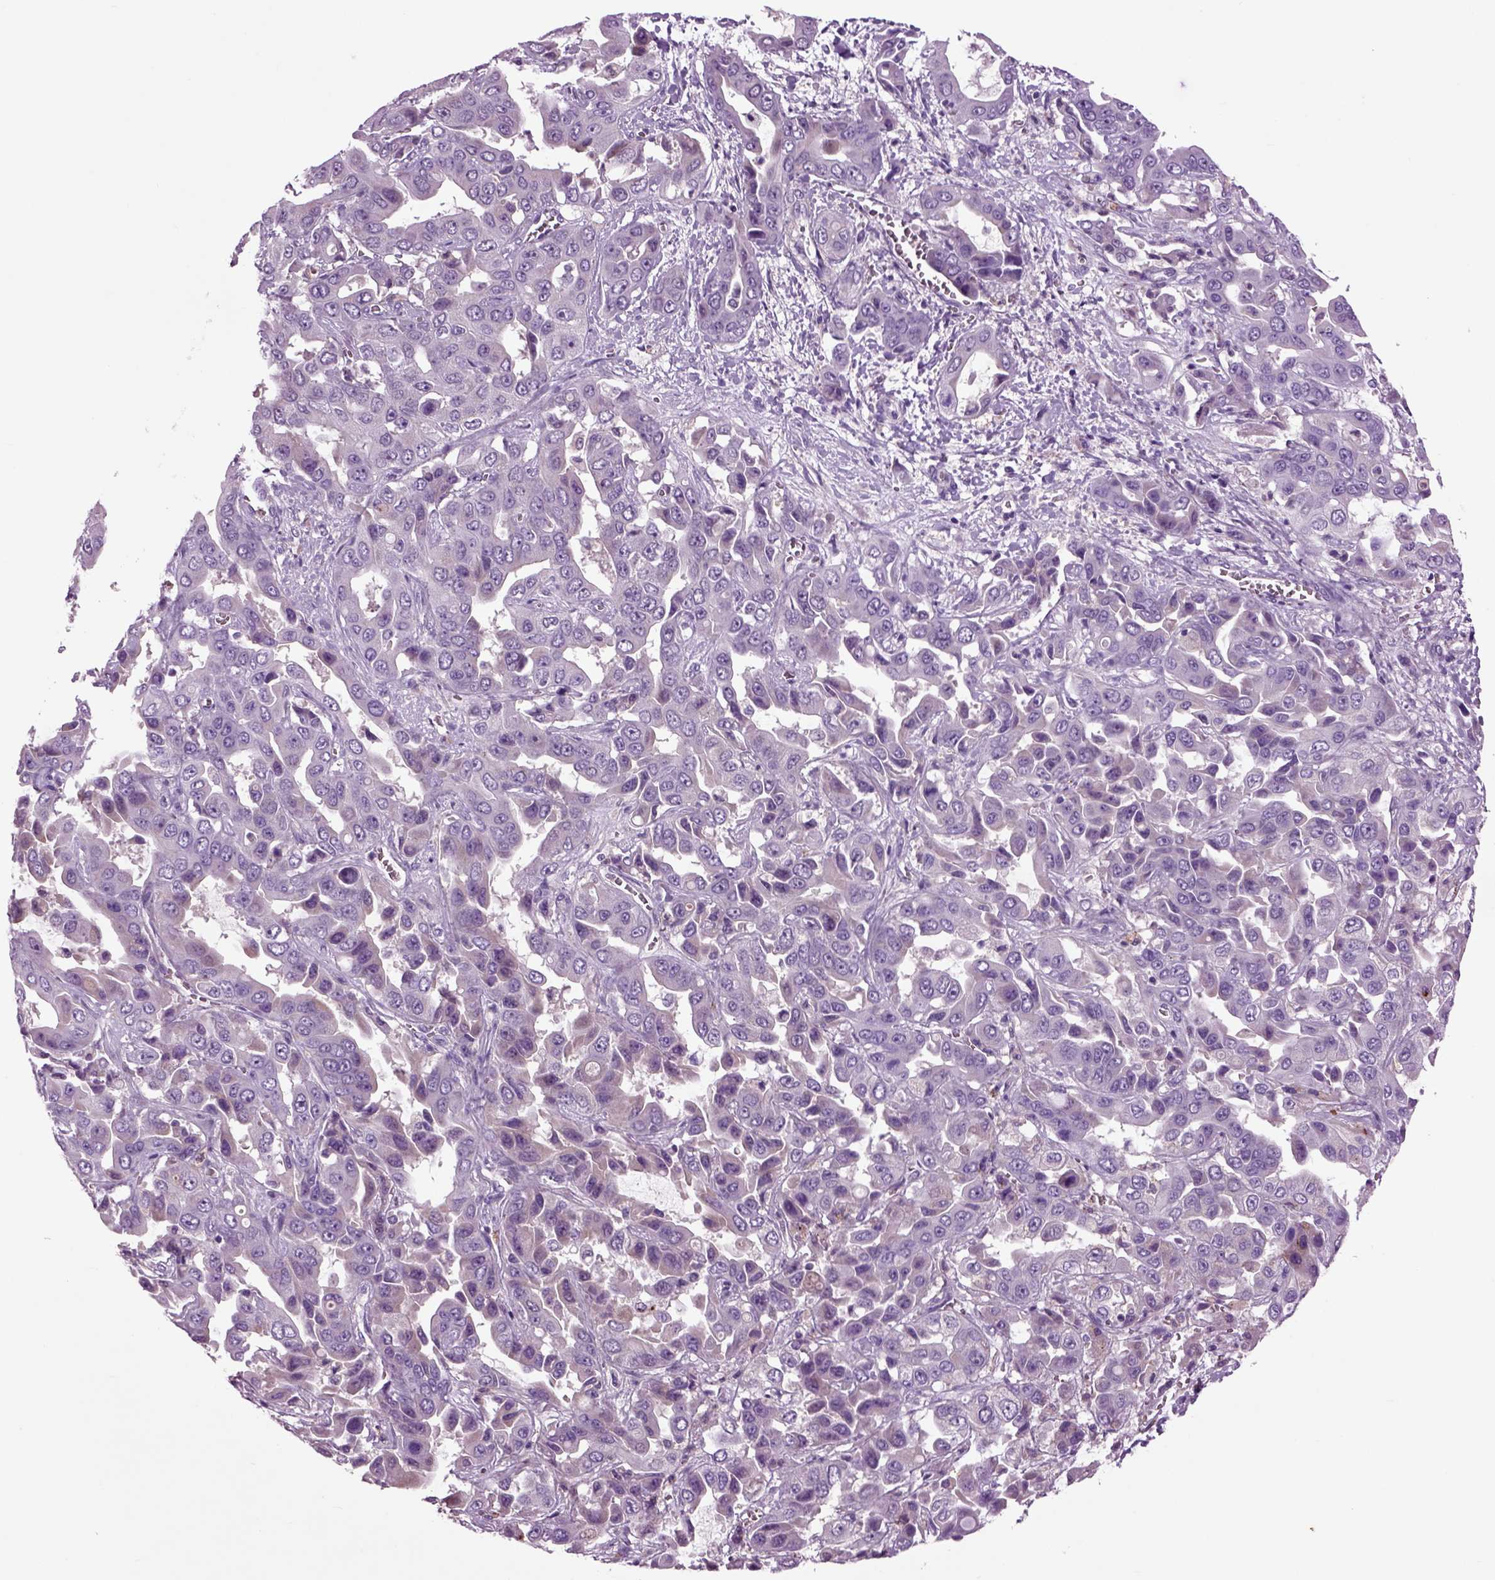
{"staining": {"intensity": "moderate", "quantity": "<25%", "location": "cytoplasmic/membranous"}, "tissue": "liver cancer", "cell_type": "Tumor cells", "image_type": "cancer", "snomed": [{"axis": "morphology", "description": "Cholangiocarcinoma"}, {"axis": "topography", "description": "Liver"}], "caption": "The histopathology image shows a brown stain indicating the presence of a protein in the cytoplasmic/membranous of tumor cells in liver cancer (cholangiocarcinoma). (brown staining indicates protein expression, while blue staining denotes nuclei).", "gene": "SPON1", "patient": {"sex": "female", "age": 52}}